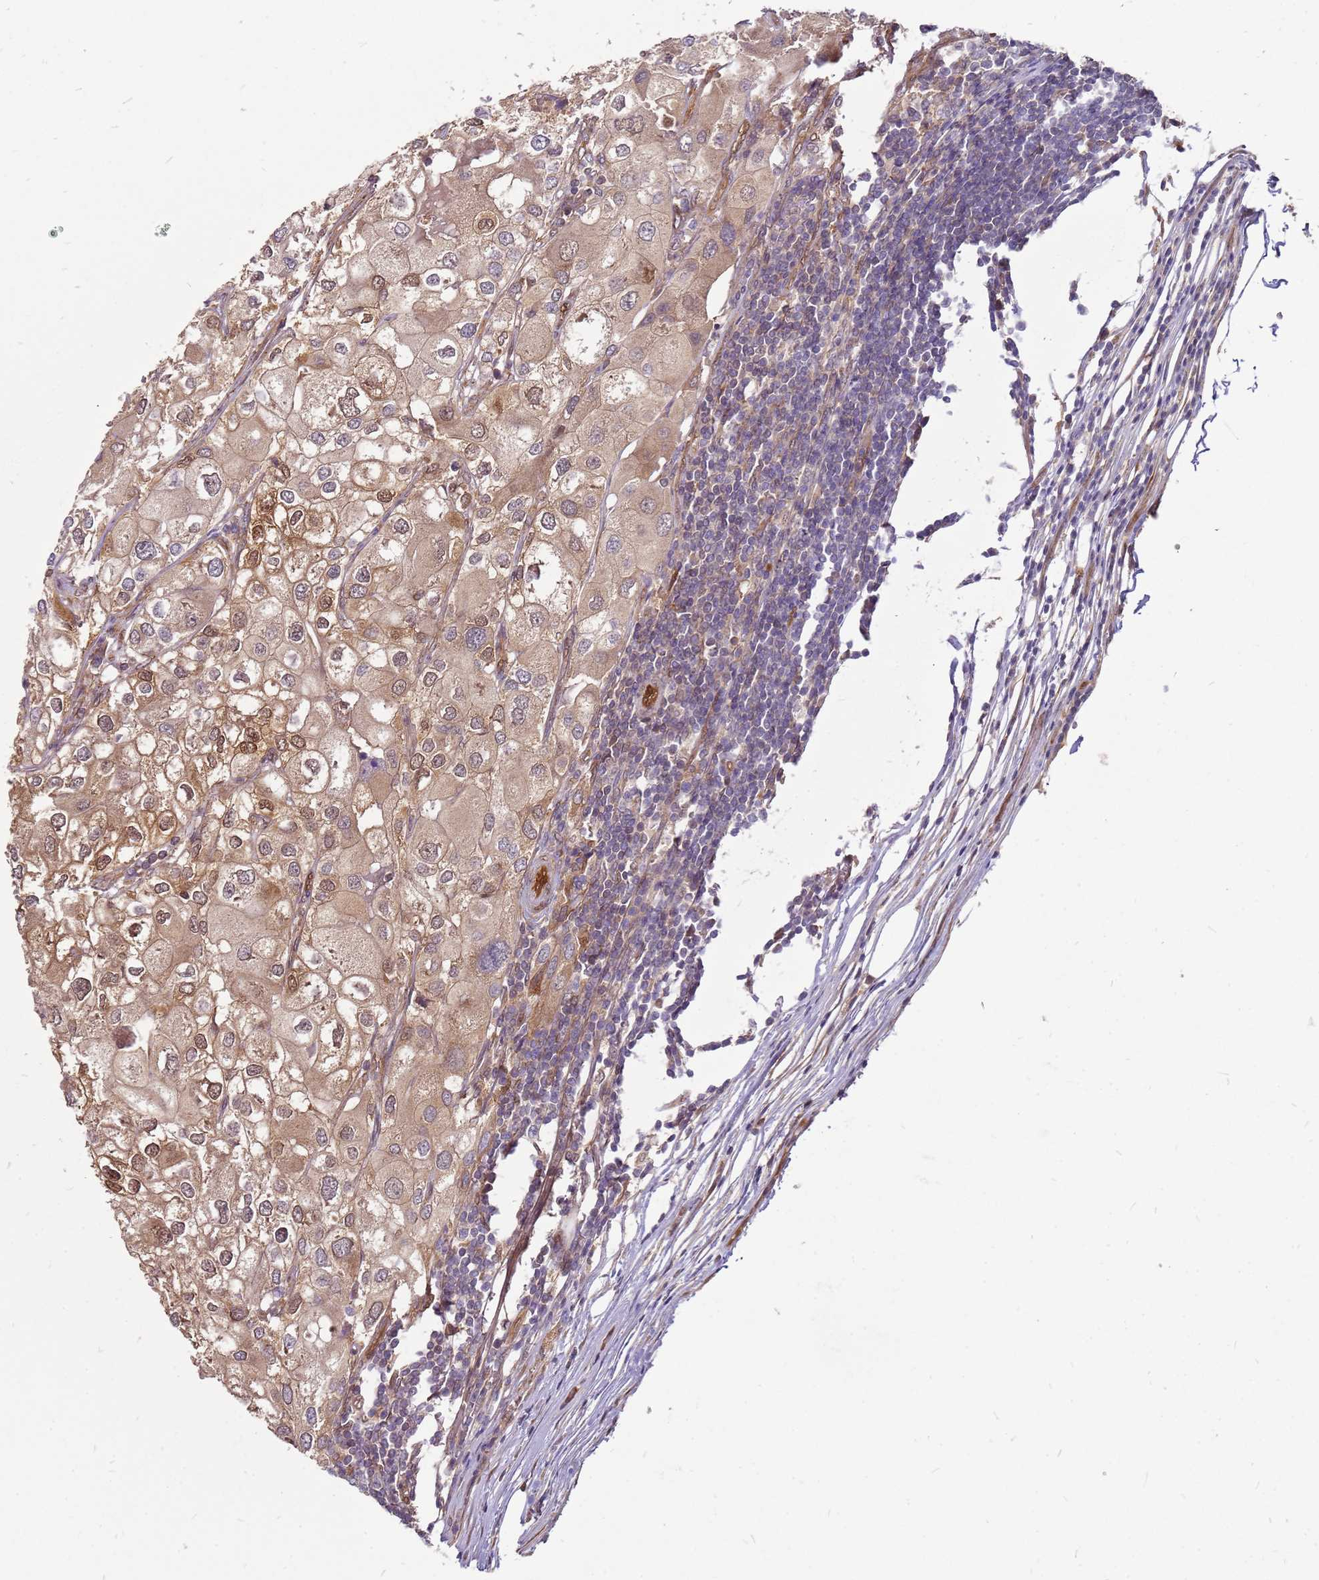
{"staining": {"intensity": "moderate", "quantity": ">75%", "location": "cytoplasmic/membranous,nuclear"}, "tissue": "urothelial cancer", "cell_type": "Tumor cells", "image_type": "cancer", "snomed": [{"axis": "morphology", "description": "Urothelial carcinoma, High grade"}, {"axis": "topography", "description": "Urinary bladder"}], "caption": "Protein expression analysis of human urothelial cancer reveals moderate cytoplasmic/membranous and nuclear positivity in about >75% of tumor cells. (Brightfield microscopy of DAB IHC at high magnification).", "gene": "NUDT14", "patient": {"sex": "male", "age": 64}}